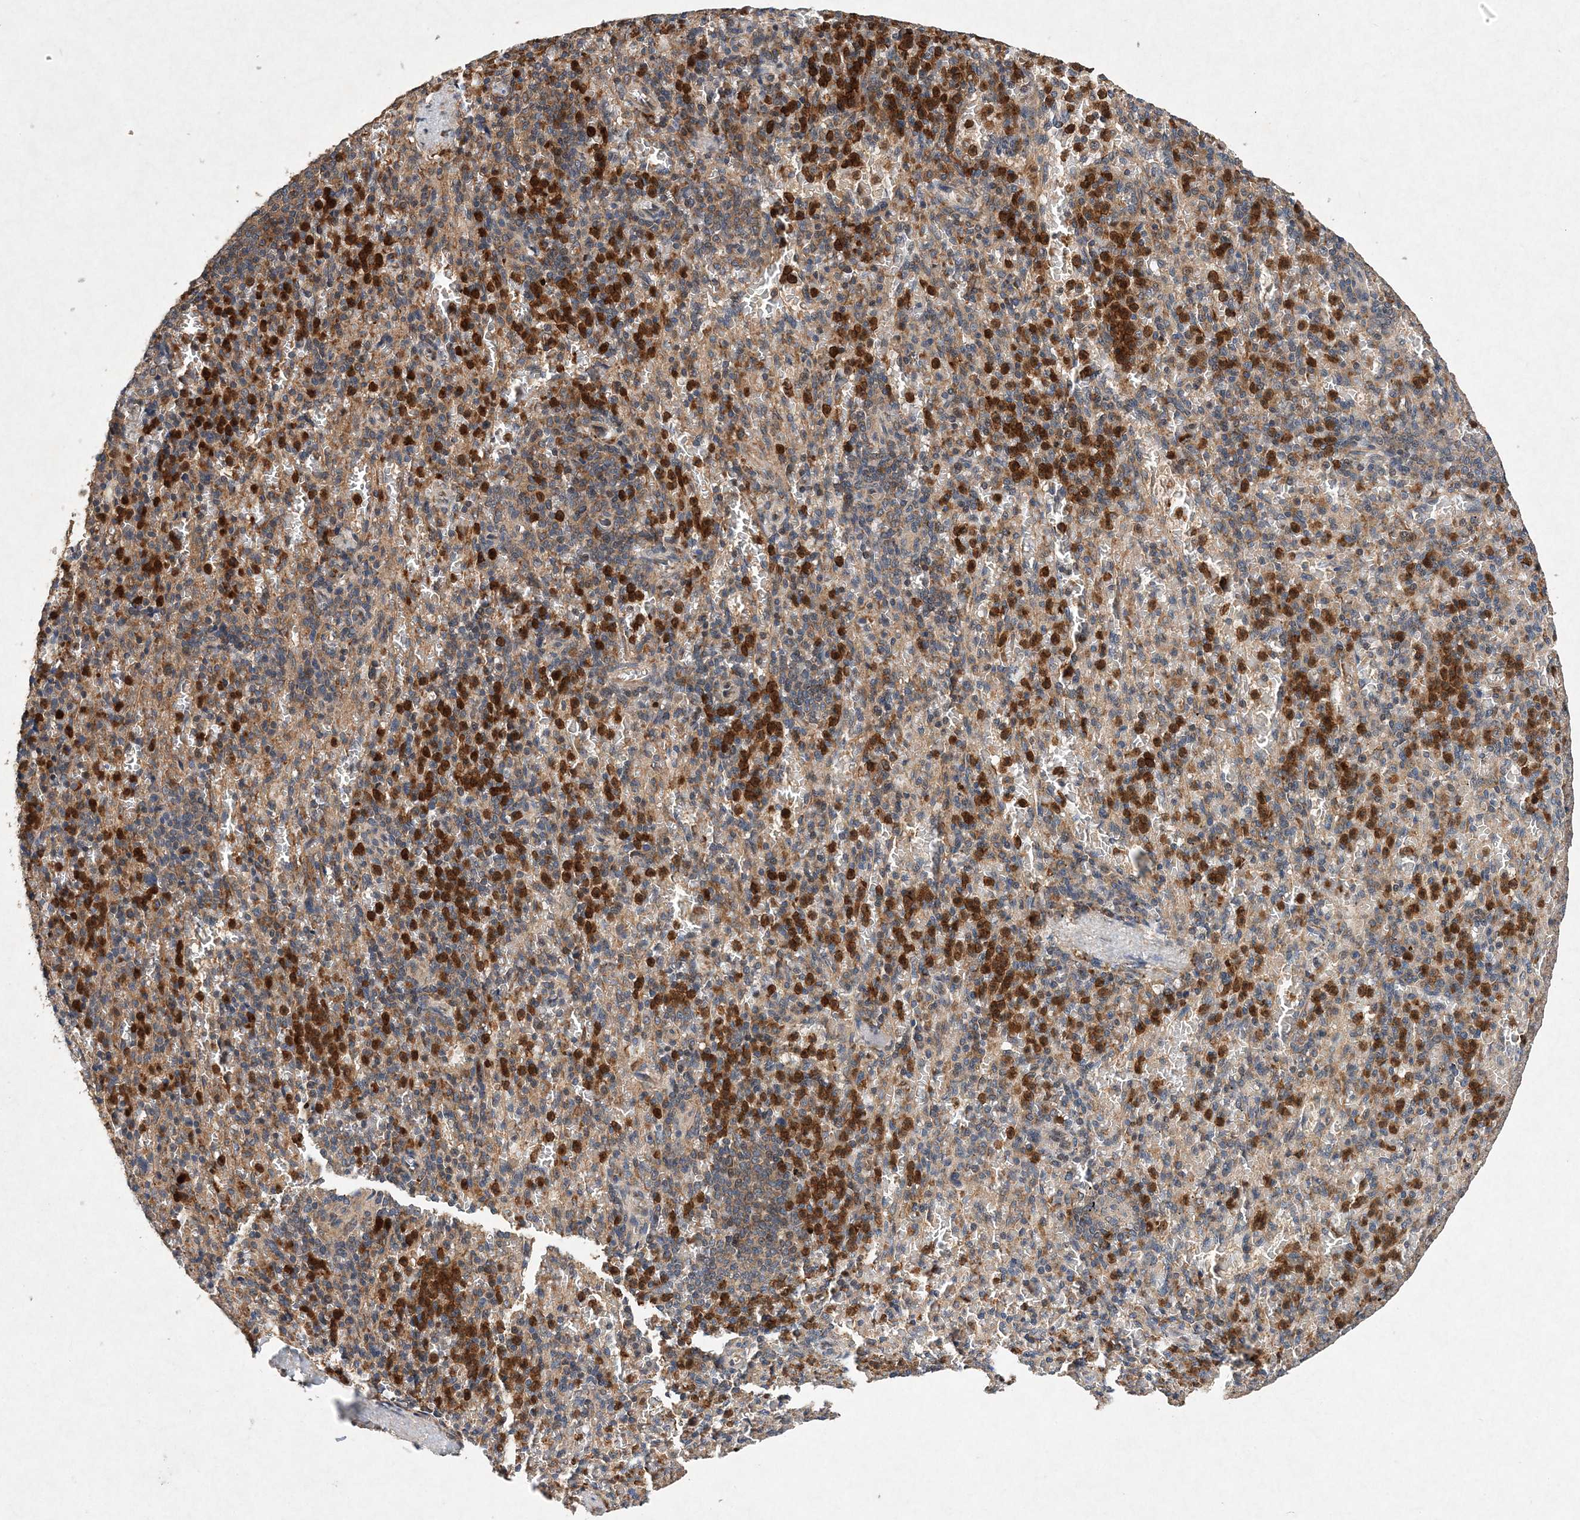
{"staining": {"intensity": "strong", "quantity": "25%-75%", "location": "cytoplasmic/membranous"}, "tissue": "spleen", "cell_type": "Cells in red pulp", "image_type": "normal", "snomed": [{"axis": "morphology", "description": "Normal tissue, NOS"}, {"axis": "topography", "description": "Spleen"}], "caption": "Cells in red pulp show strong cytoplasmic/membranous positivity in approximately 25%-75% of cells in unremarkable spleen.", "gene": "PROSER1", "patient": {"sex": "female", "age": 74}}